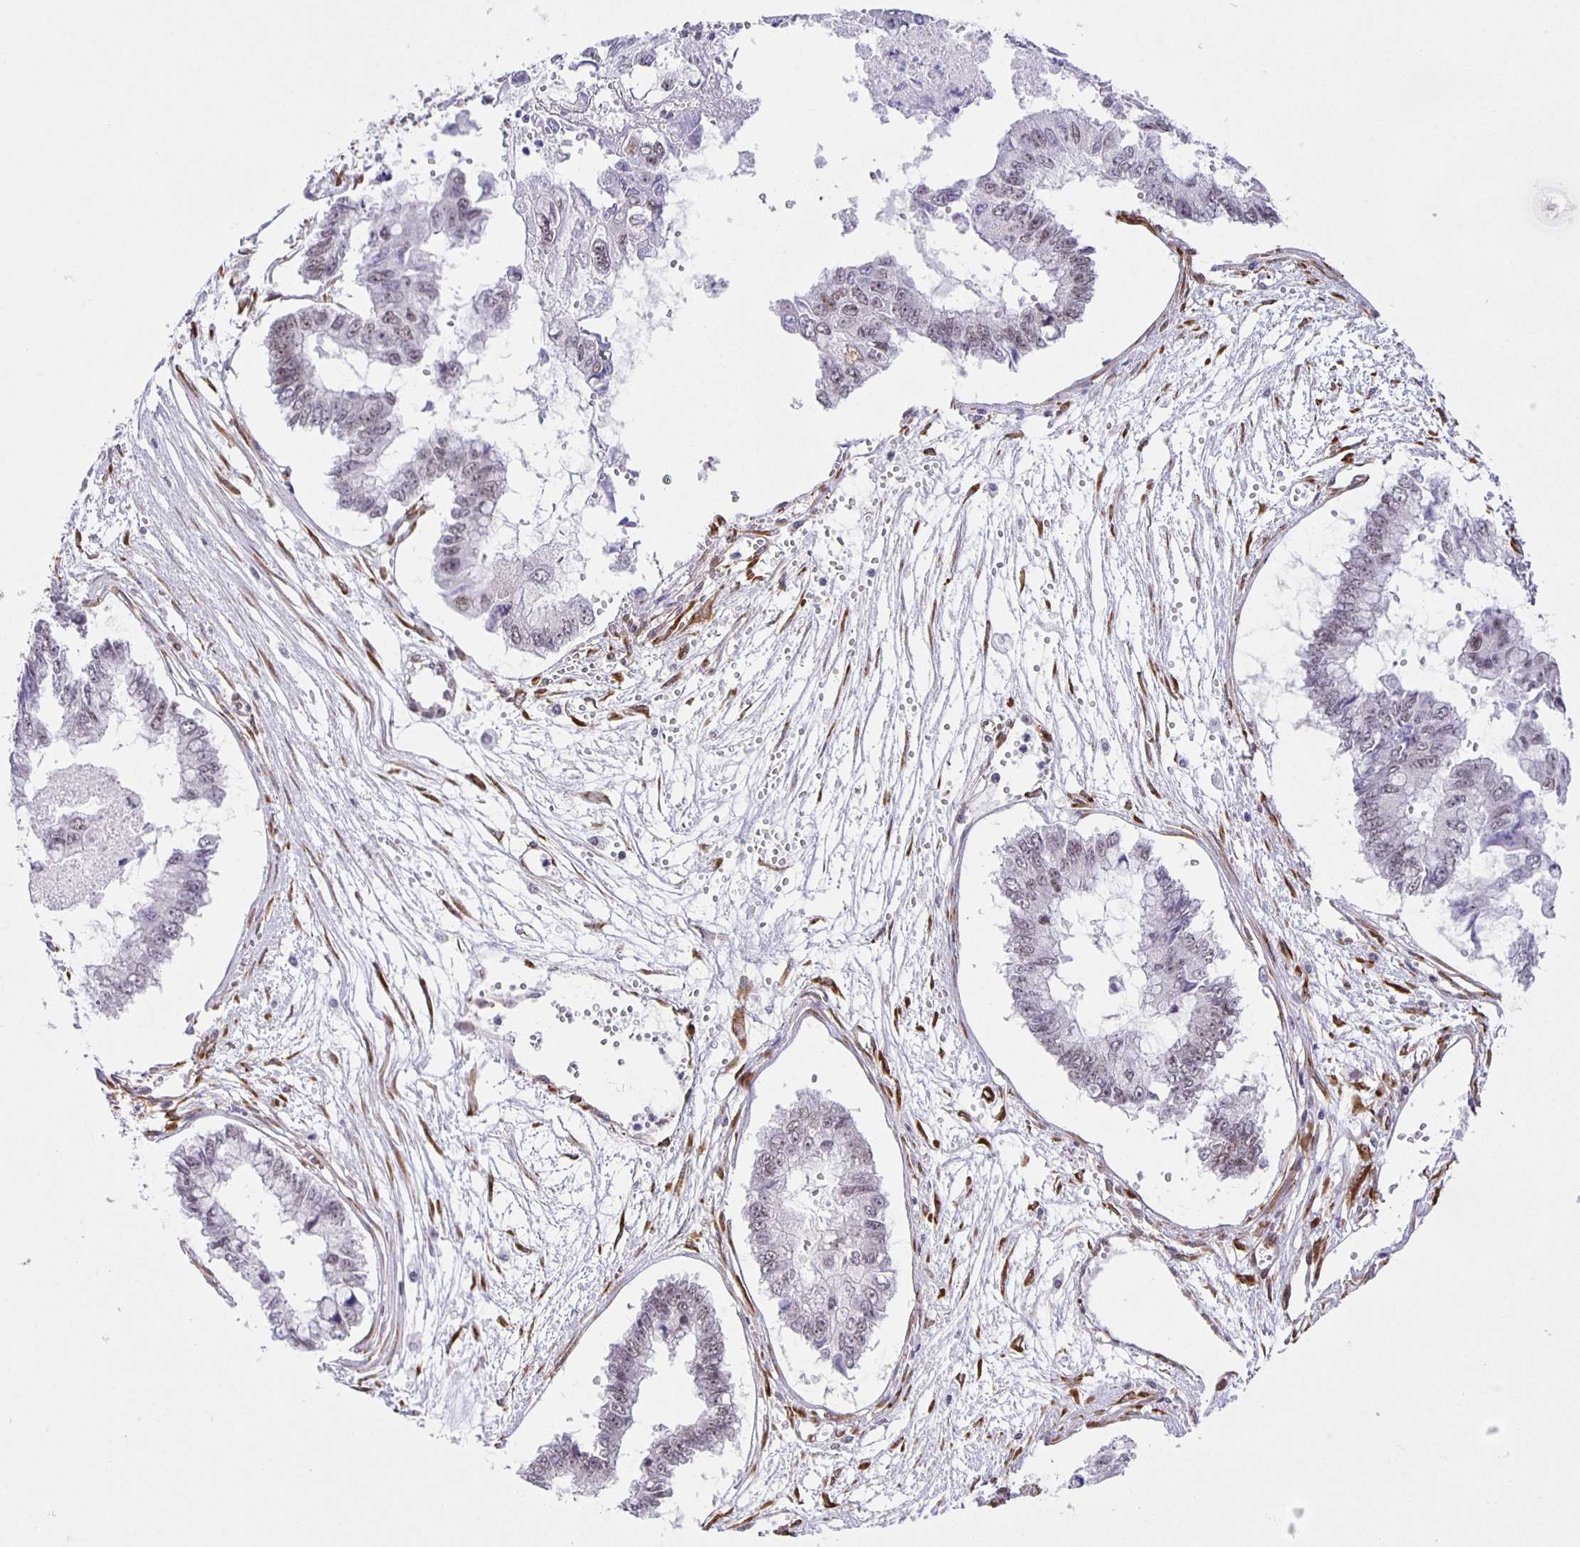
{"staining": {"intensity": "weak", "quantity": "25%-75%", "location": "nuclear"}, "tissue": "ovarian cancer", "cell_type": "Tumor cells", "image_type": "cancer", "snomed": [{"axis": "morphology", "description": "Cystadenocarcinoma, mucinous, NOS"}, {"axis": "topography", "description": "Ovary"}], "caption": "Approximately 25%-75% of tumor cells in human ovarian mucinous cystadenocarcinoma display weak nuclear protein staining as visualized by brown immunohistochemical staining.", "gene": "ZRANB2", "patient": {"sex": "female", "age": 72}}